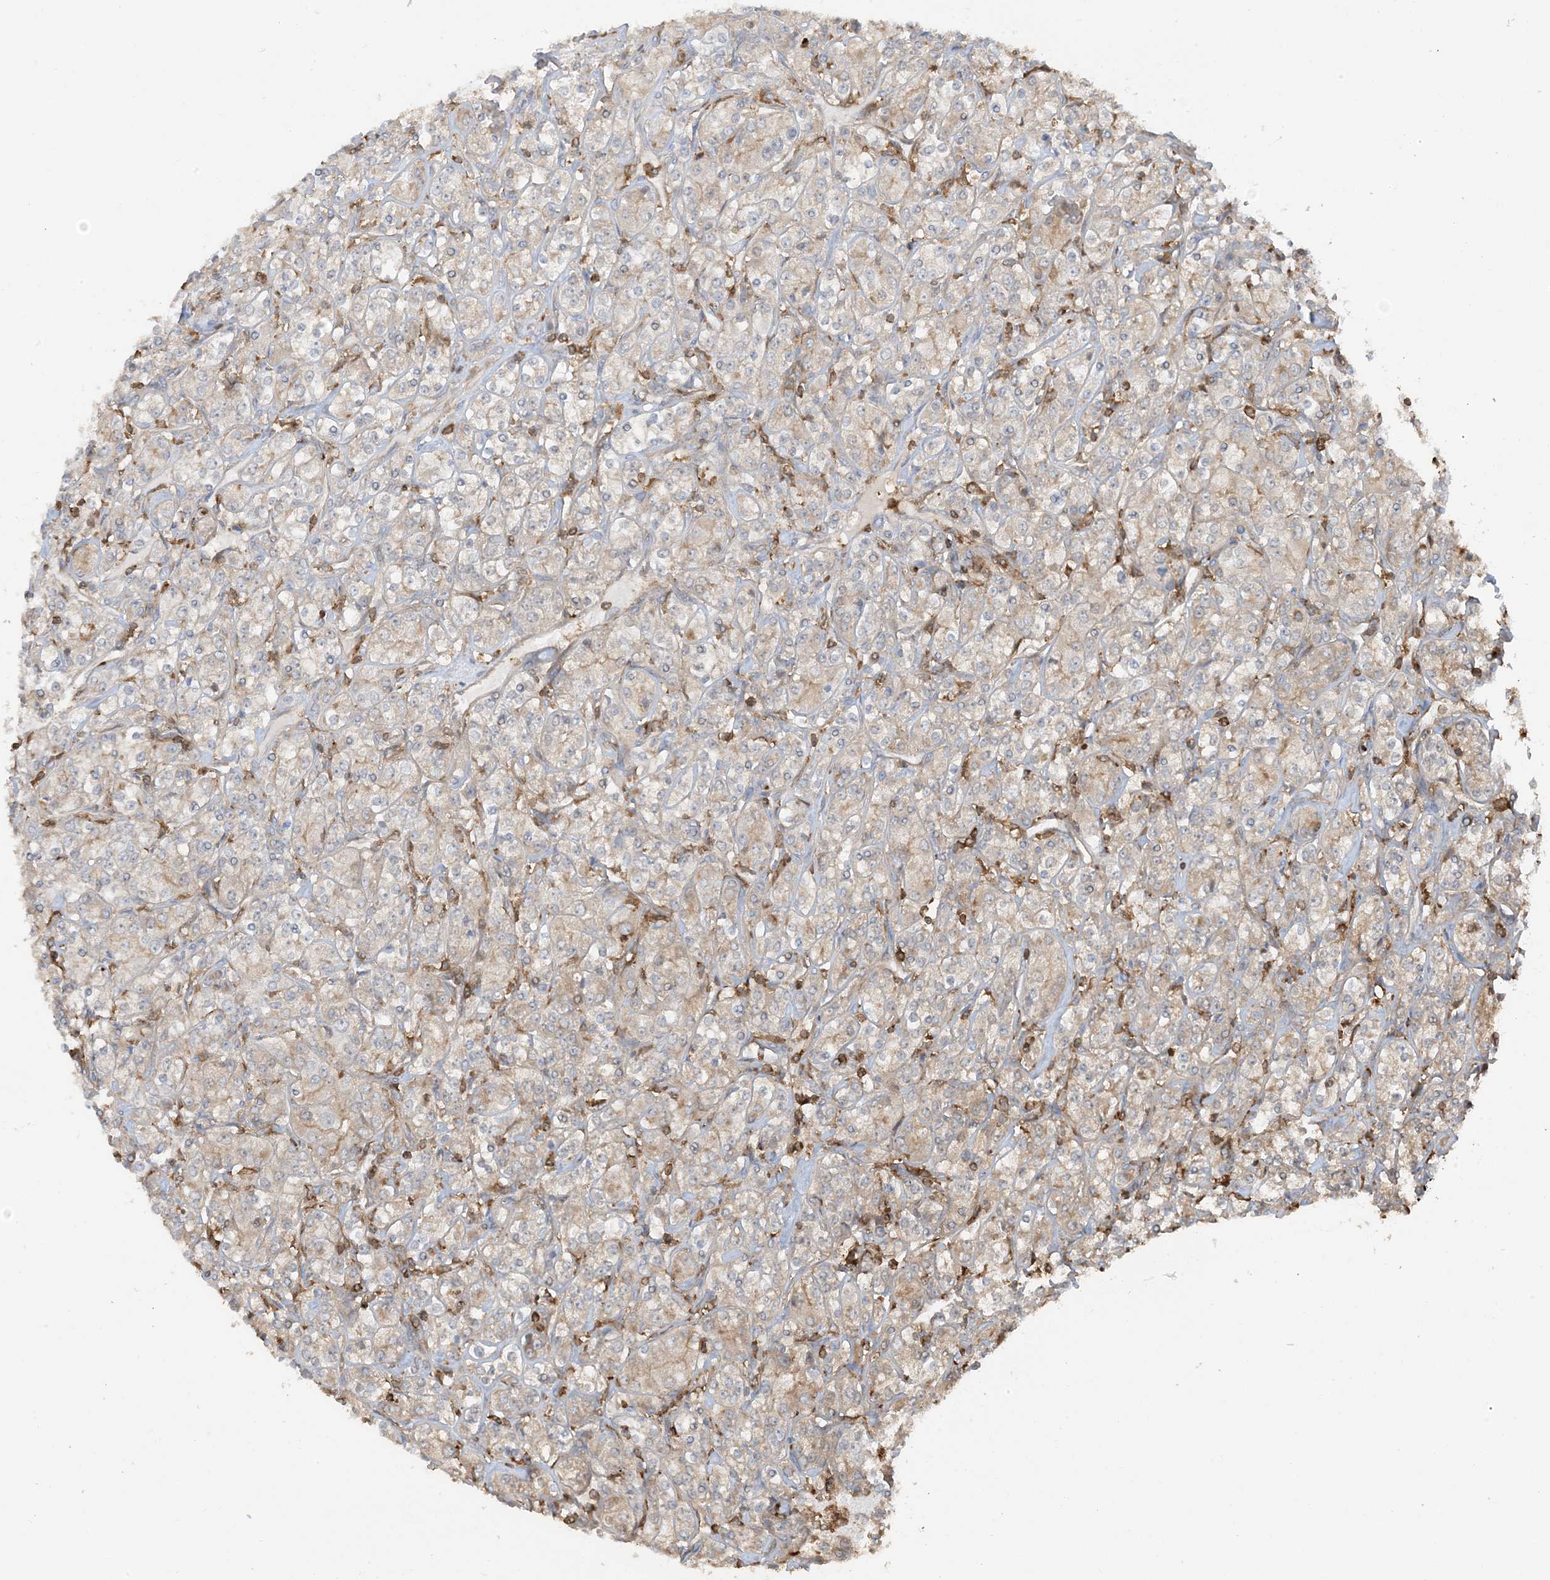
{"staining": {"intensity": "weak", "quantity": "<25%", "location": "cytoplasmic/membranous"}, "tissue": "renal cancer", "cell_type": "Tumor cells", "image_type": "cancer", "snomed": [{"axis": "morphology", "description": "Adenocarcinoma, NOS"}, {"axis": "topography", "description": "Kidney"}], "caption": "An immunohistochemistry image of renal adenocarcinoma is shown. There is no staining in tumor cells of renal adenocarcinoma.", "gene": "CAPZB", "patient": {"sex": "male", "age": 77}}